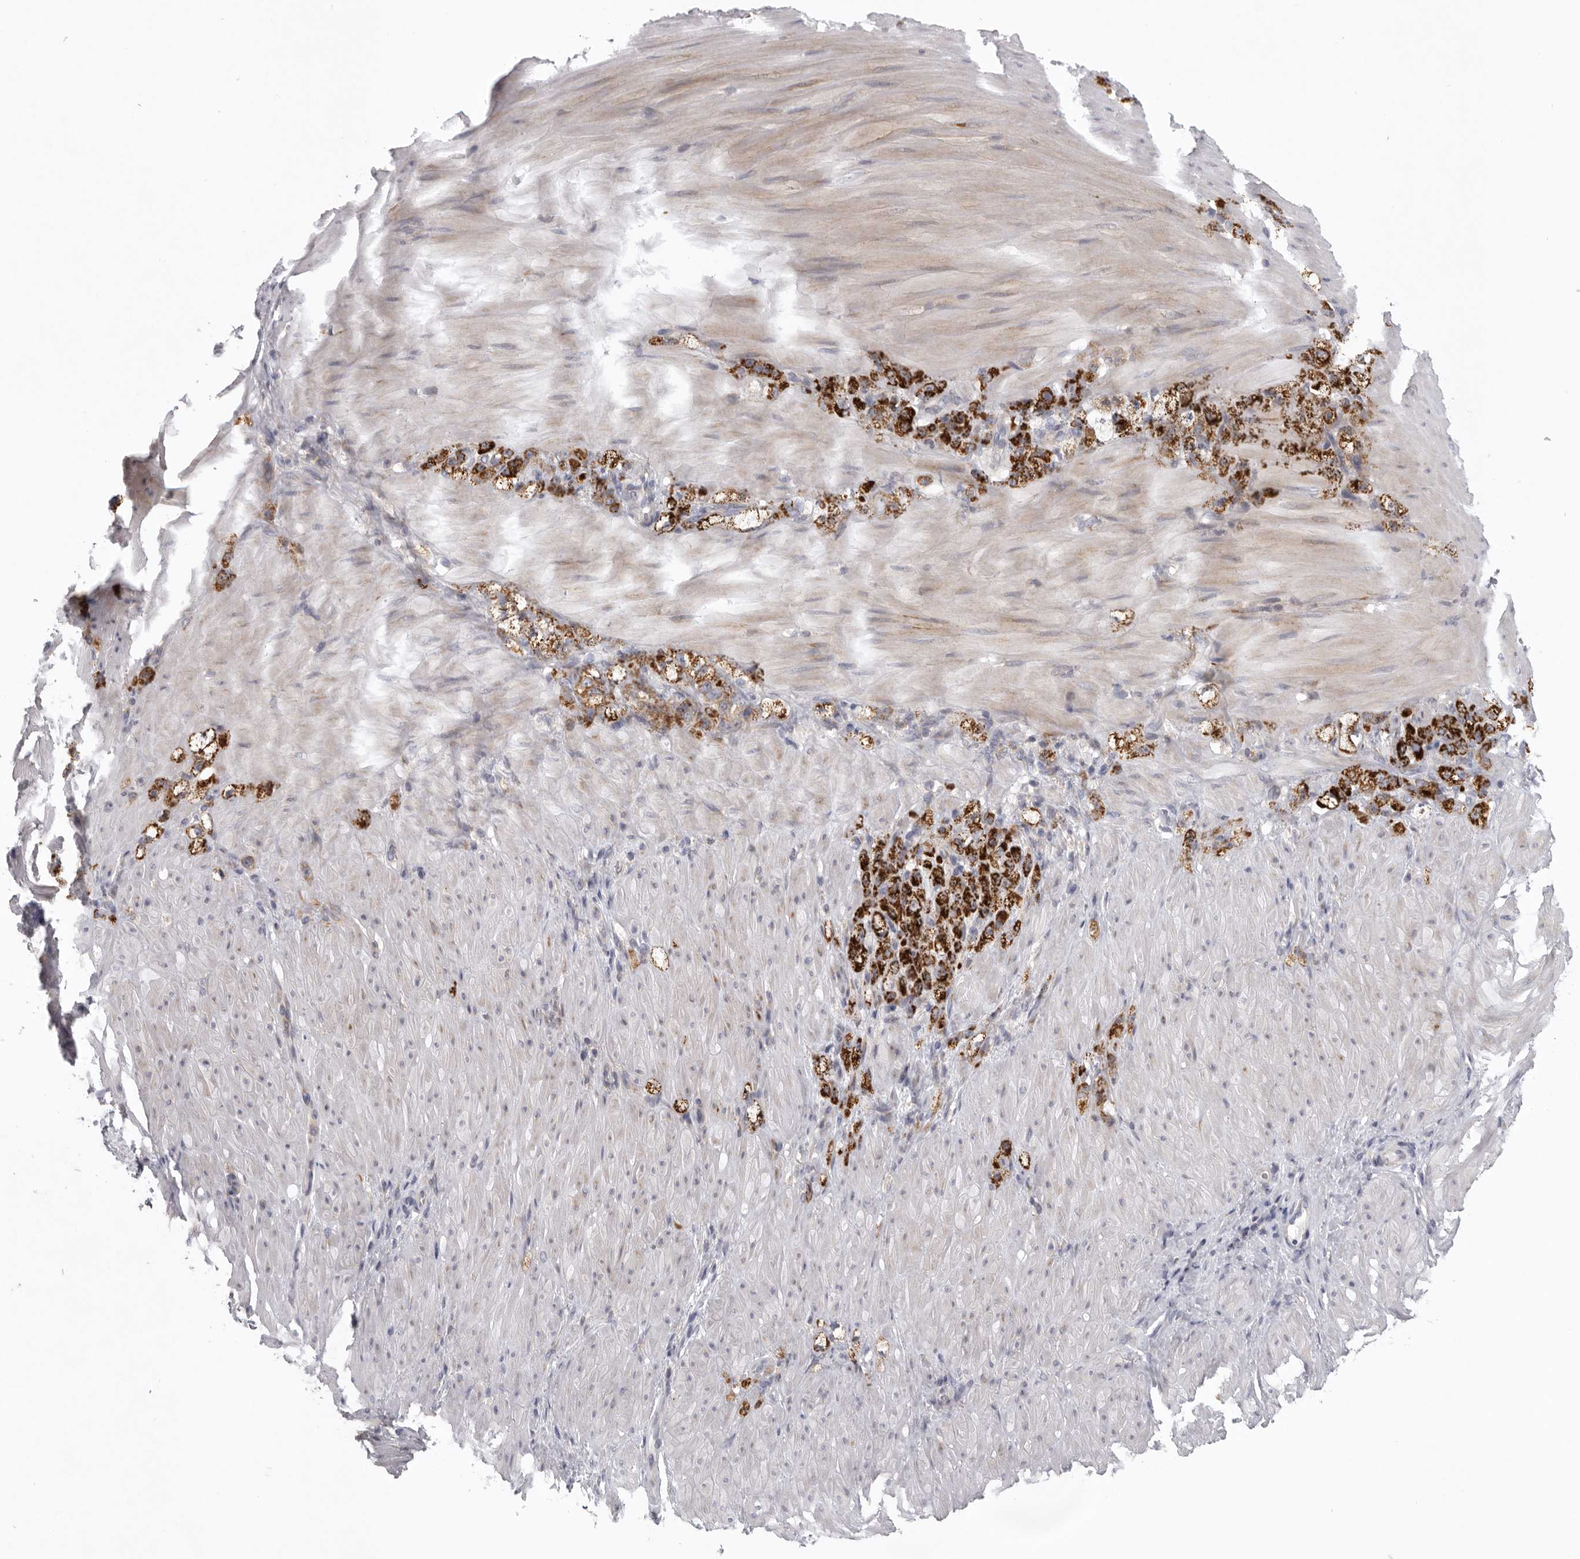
{"staining": {"intensity": "strong", "quantity": ">75%", "location": "cytoplasmic/membranous"}, "tissue": "stomach cancer", "cell_type": "Tumor cells", "image_type": "cancer", "snomed": [{"axis": "morphology", "description": "Normal tissue, NOS"}, {"axis": "morphology", "description": "Adenocarcinoma, NOS"}, {"axis": "topography", "description": "Stomach"}], "caption": "The image displays a brown stain indicating the presence of a protein in the cytoplasmic/membranous of tumor cells in adenocarcinoma (stomach).", "gene": "USP24", "patient": {"sex": "male", "age": 82}}